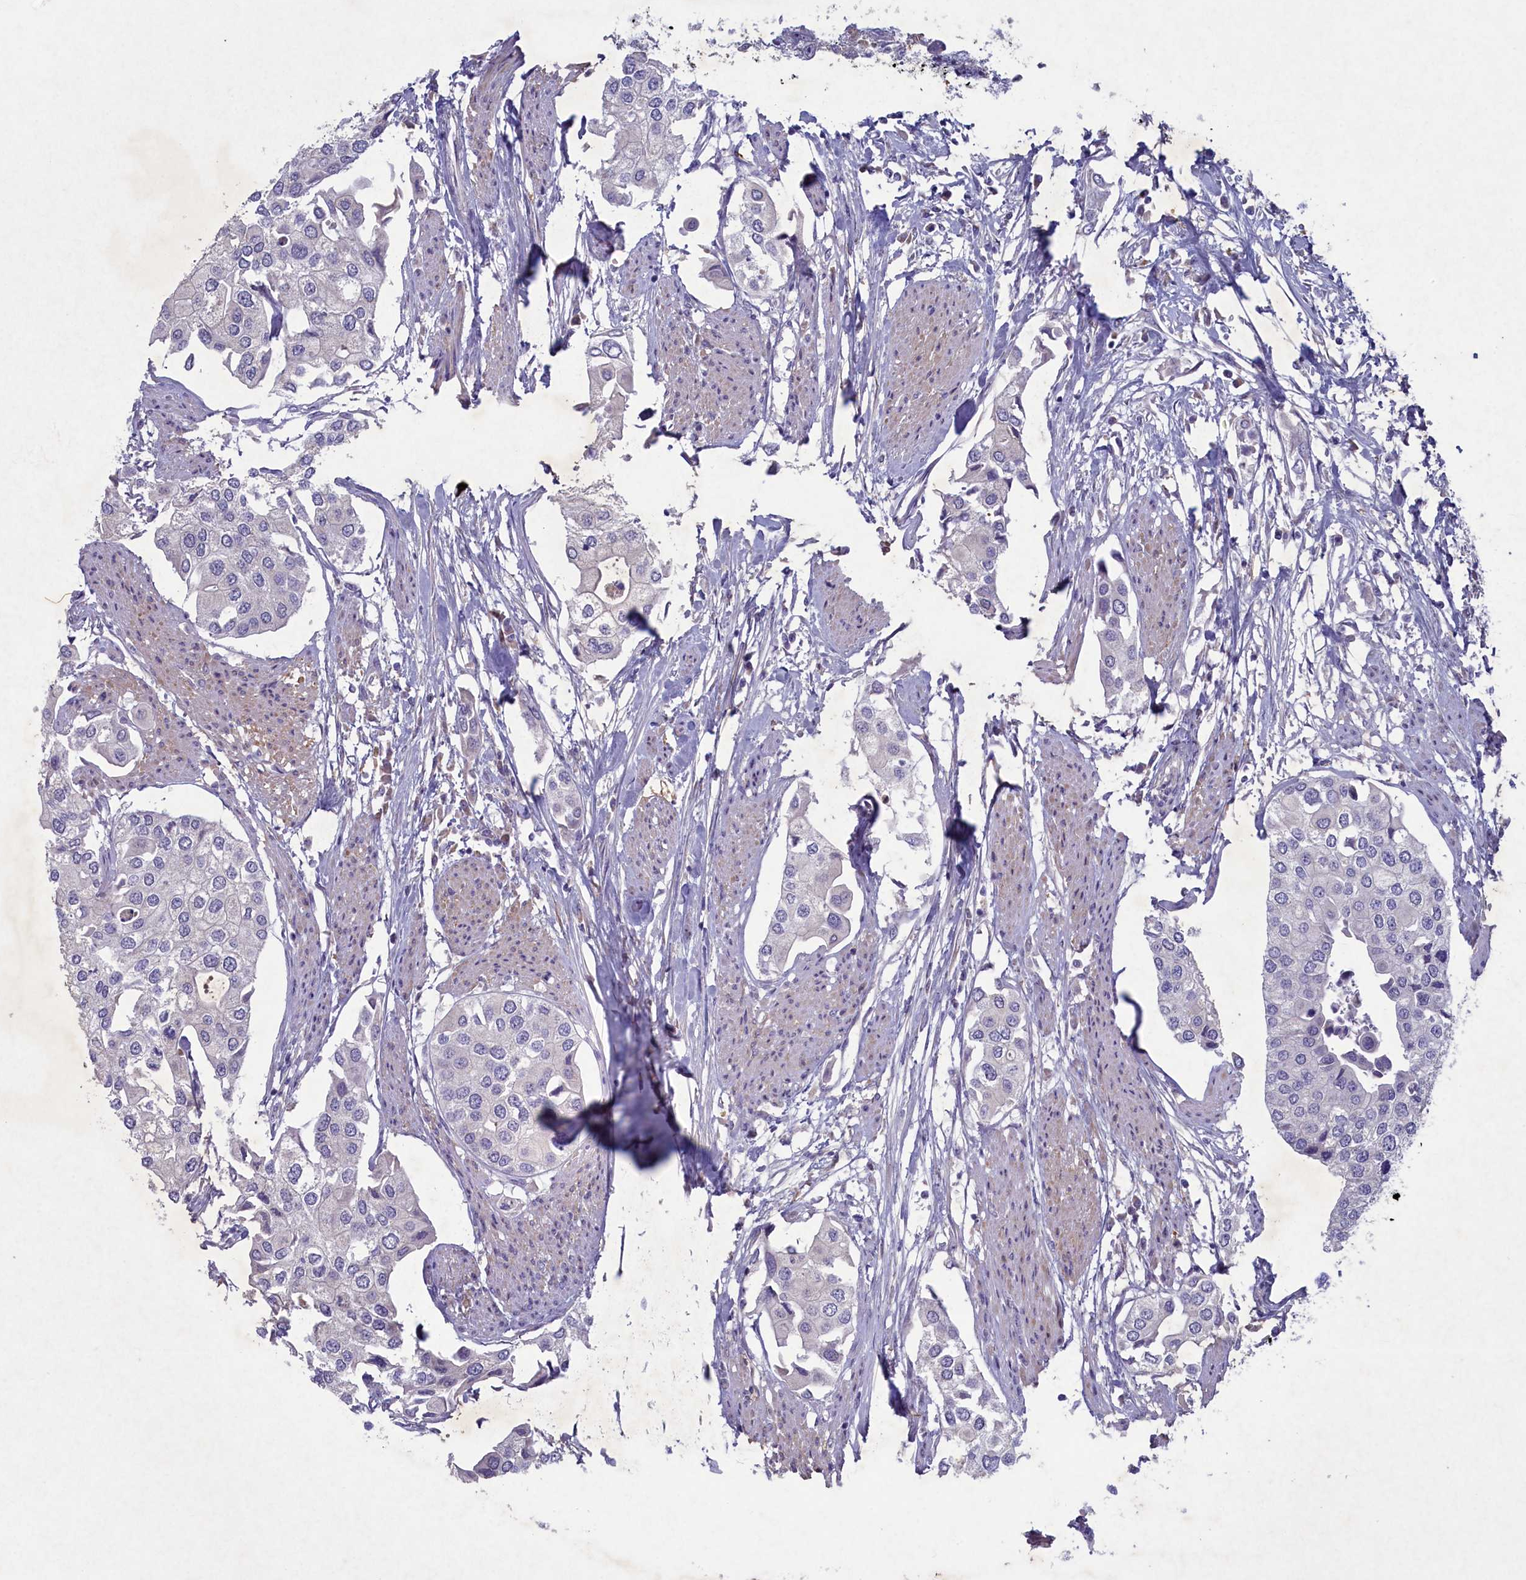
{"staining": {"intensity": "negative", "quantity": "none", "location": "none"}, "tissue": "urothelial cancer", "cell_type": "Tumor cells", "image_type": "cancer", "snomed": [{"axis": "morphology", "description": "Urothelial carcinoma, High grade"}, {"axis": "topography", "description": "Urinary bladder"}], "caption": "This is a photomicrograph of immunohistochemistry staining of urothelial cancer, which shows no expression in tumor cells.", "gene": "PLEKHG6", "patient": {"sex": "male", "age": 64}}